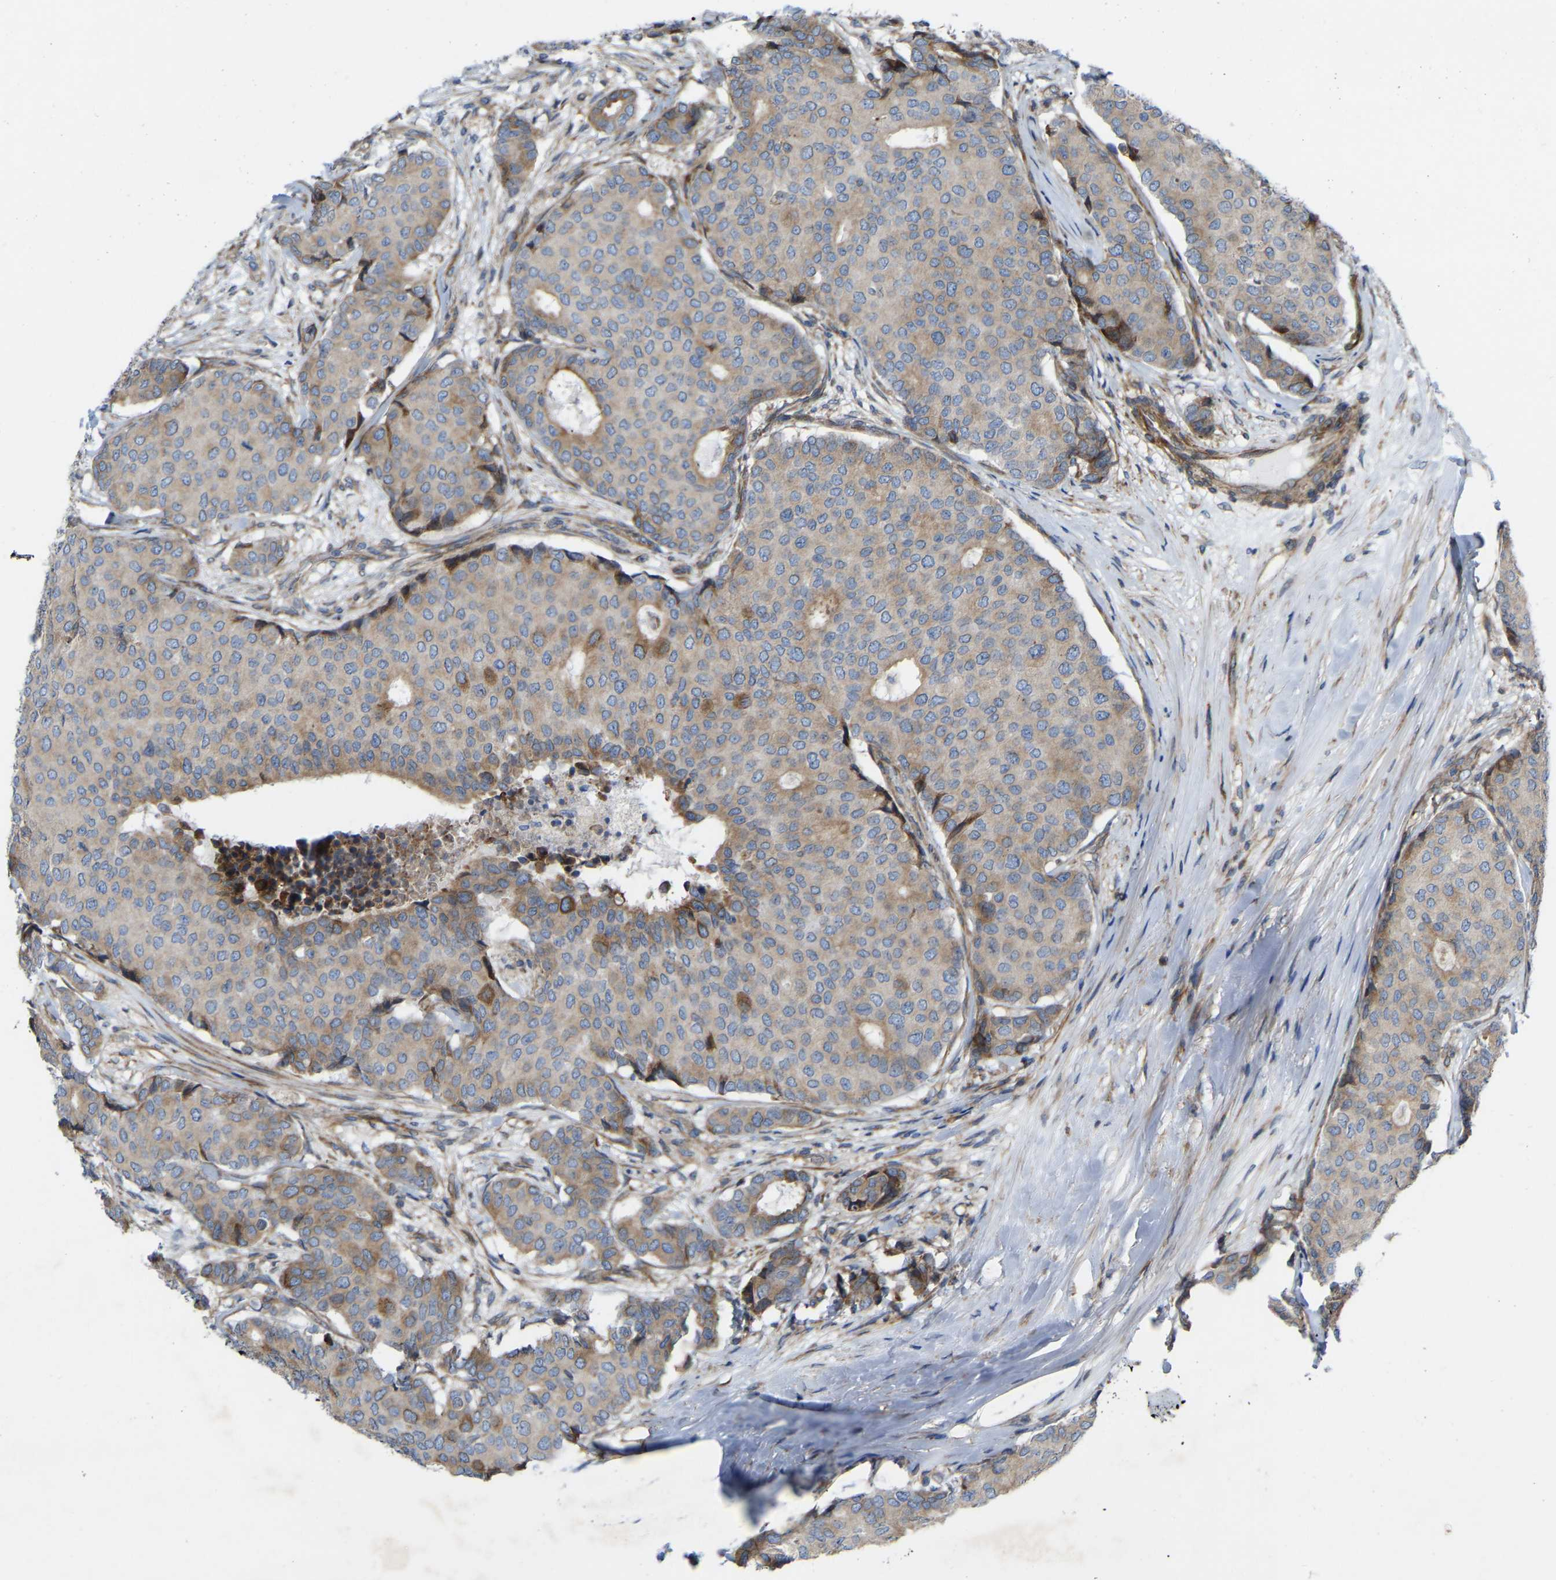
{"staining": {"intensity": "weak", "quantity": ">75%", "location": "cytoplasmic/membranous"}, "tissue": "breast cancer", "cell_type": "Tumor cells", "image_type": "cancer", "snomed": [{"axis": "morphology", "description": "Duct carcinoma"}, {"axis": "topography", "description": "Breast"}], "caption": "There is low levels of weak cytoplasmic/membranous positivity in tumor cells of breast cancer (invasive ductal carcinoma), as demonstrated by immunohistochemical staining (brown color).", "gene": "TOR1B", "patient": {"sex": "female", "age": 75}}